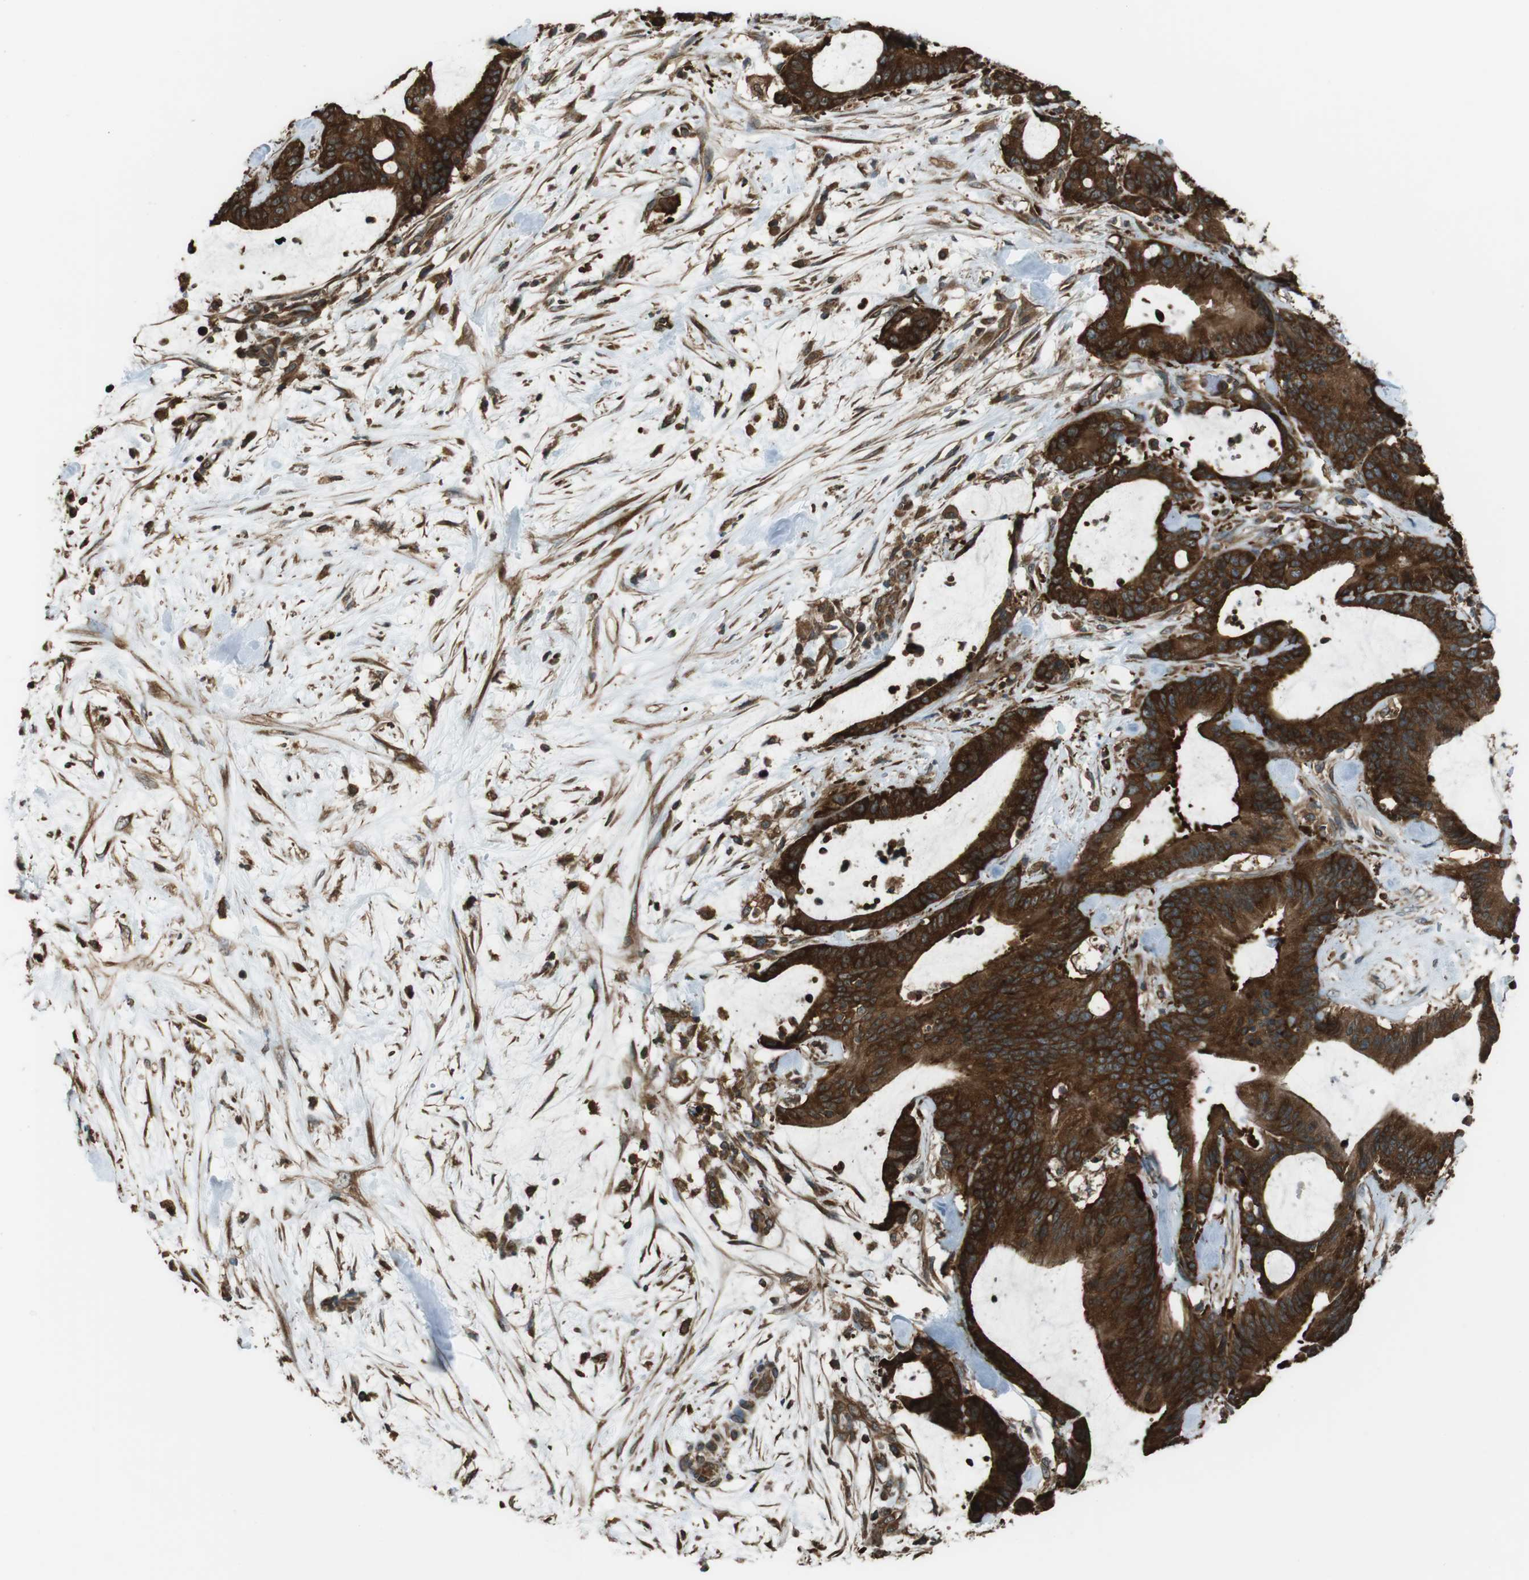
{"staining": {"intensity": "strong", "quantity": "25%-75%", "location": "cytoplasmic/membranous"}, "tissue": "liver cancer", "cell_type": "Tumor cells", "image_type": "cancer", "snomed": [{"axis": "morphology", "description": "Cholangiocarcinoma"}, {"axis": "topography", "description": "Liver"}], "caption": "Cholangiocarcinoma (liver) tissue shows strong cytoplasmic/membranous staining in about 25%-75% of tumor cells (DAB (3,3'-diaminobenzidine) IHC with brightfield microscopy, high magnification).", "gene": "PA2G4", "patient": {"sex": "female", "age": 73}}